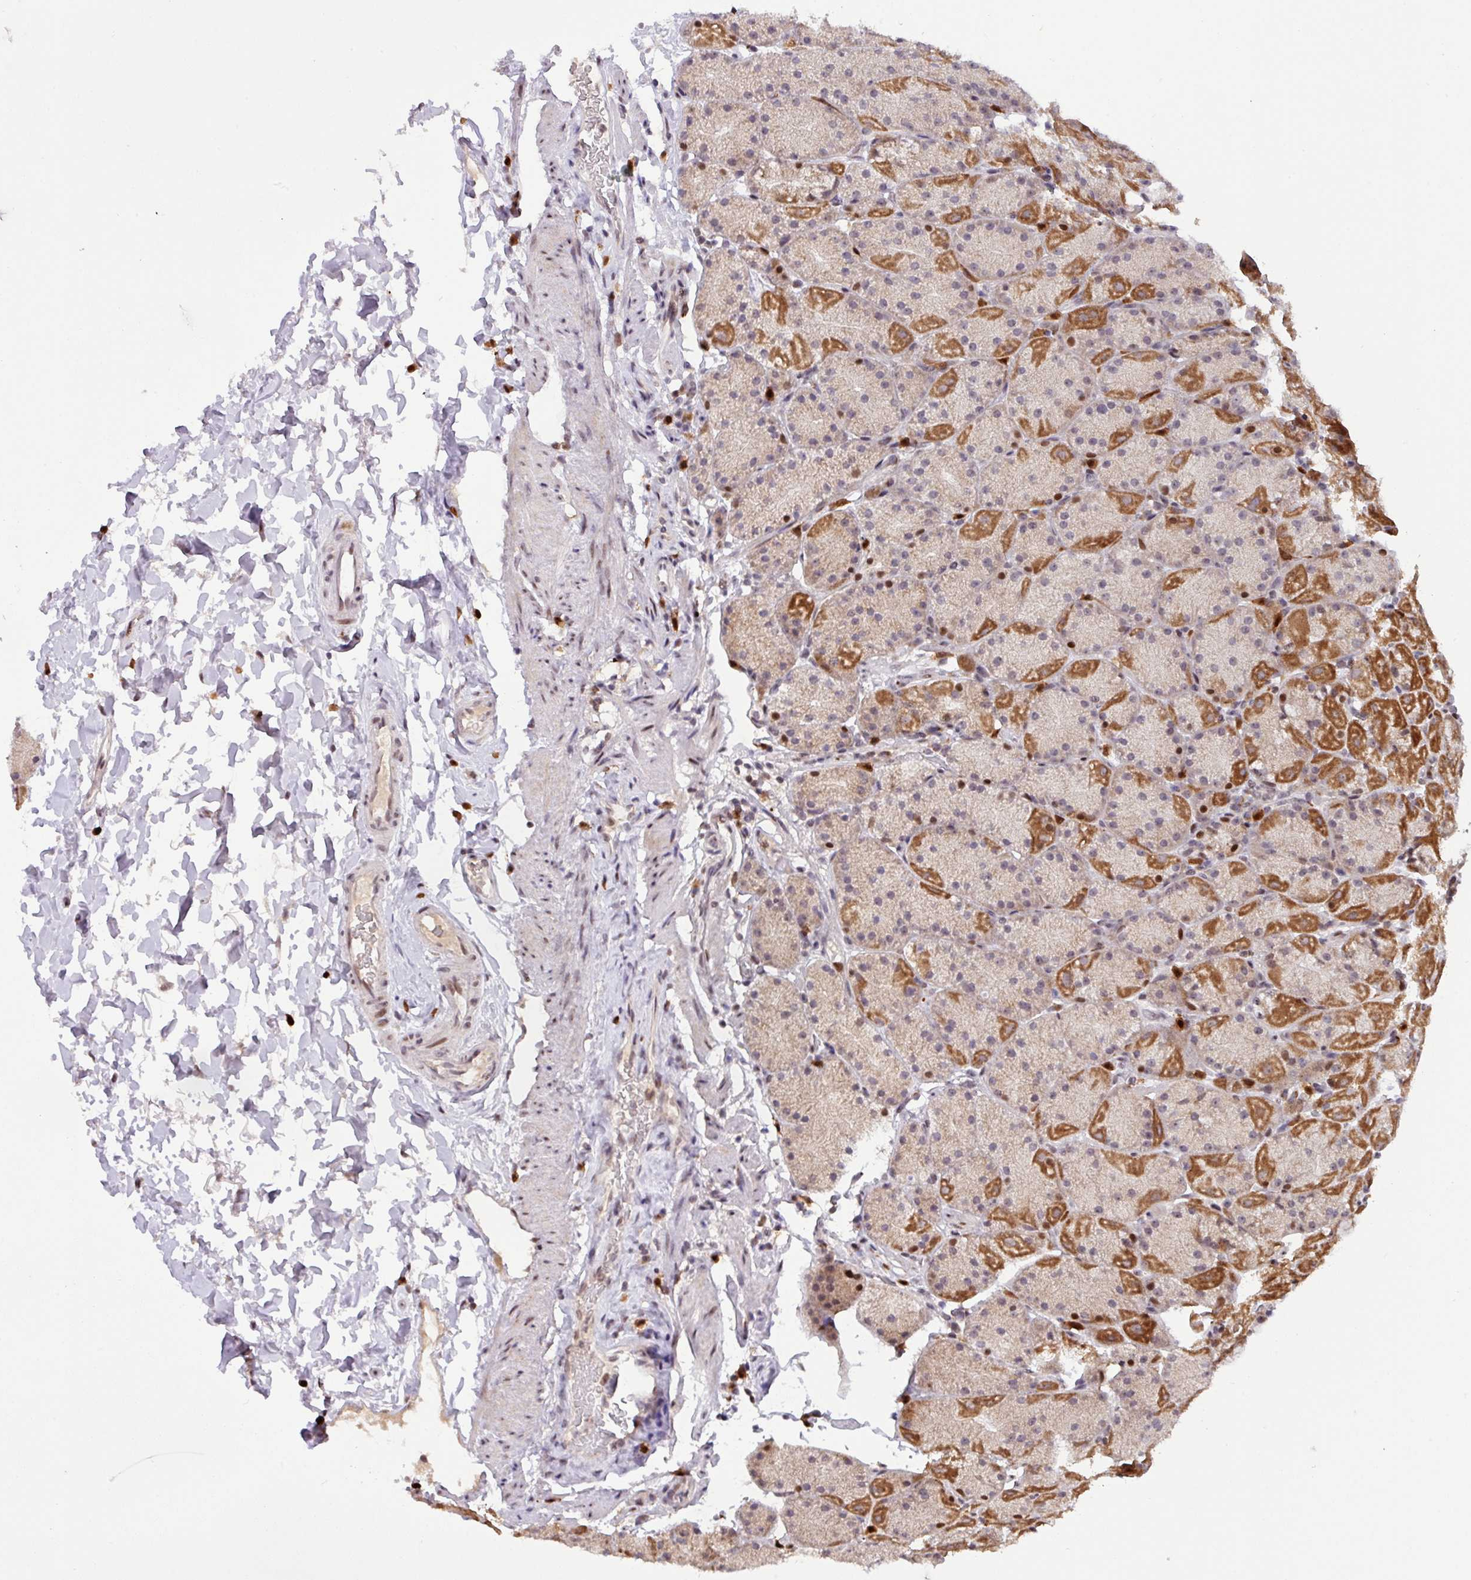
{"staining": {"intensity": "strong", "quantity": ">75%", "location": "cytoplasmic/membranous,nuclear"}, "tissue": "stomach", "cell_type": "Glandular cells", "image_type": "normal", "snomed": [{"axis": "morphology", "description": "Normal tissue, NOS"}, {"axis": "topography", "description": "Stomach, upper"}, {"axis": "topography", "description": "Stomach, lower"}], "caption": "High-power microscopy captured an immunohistochemistry (IHC) micrograph of benign stomach, revealing strong cytoplasmic/membranous,nuclear expression in approximately >75% of glandular cells. Using DAB (3,3'-diaminobenzidine) (brown) and hematoxylin (blue) stains, captured at high magnification using brightfield microscopy.", "gene": "BRD3", "patient": {"sex": "male", "age": 67}}